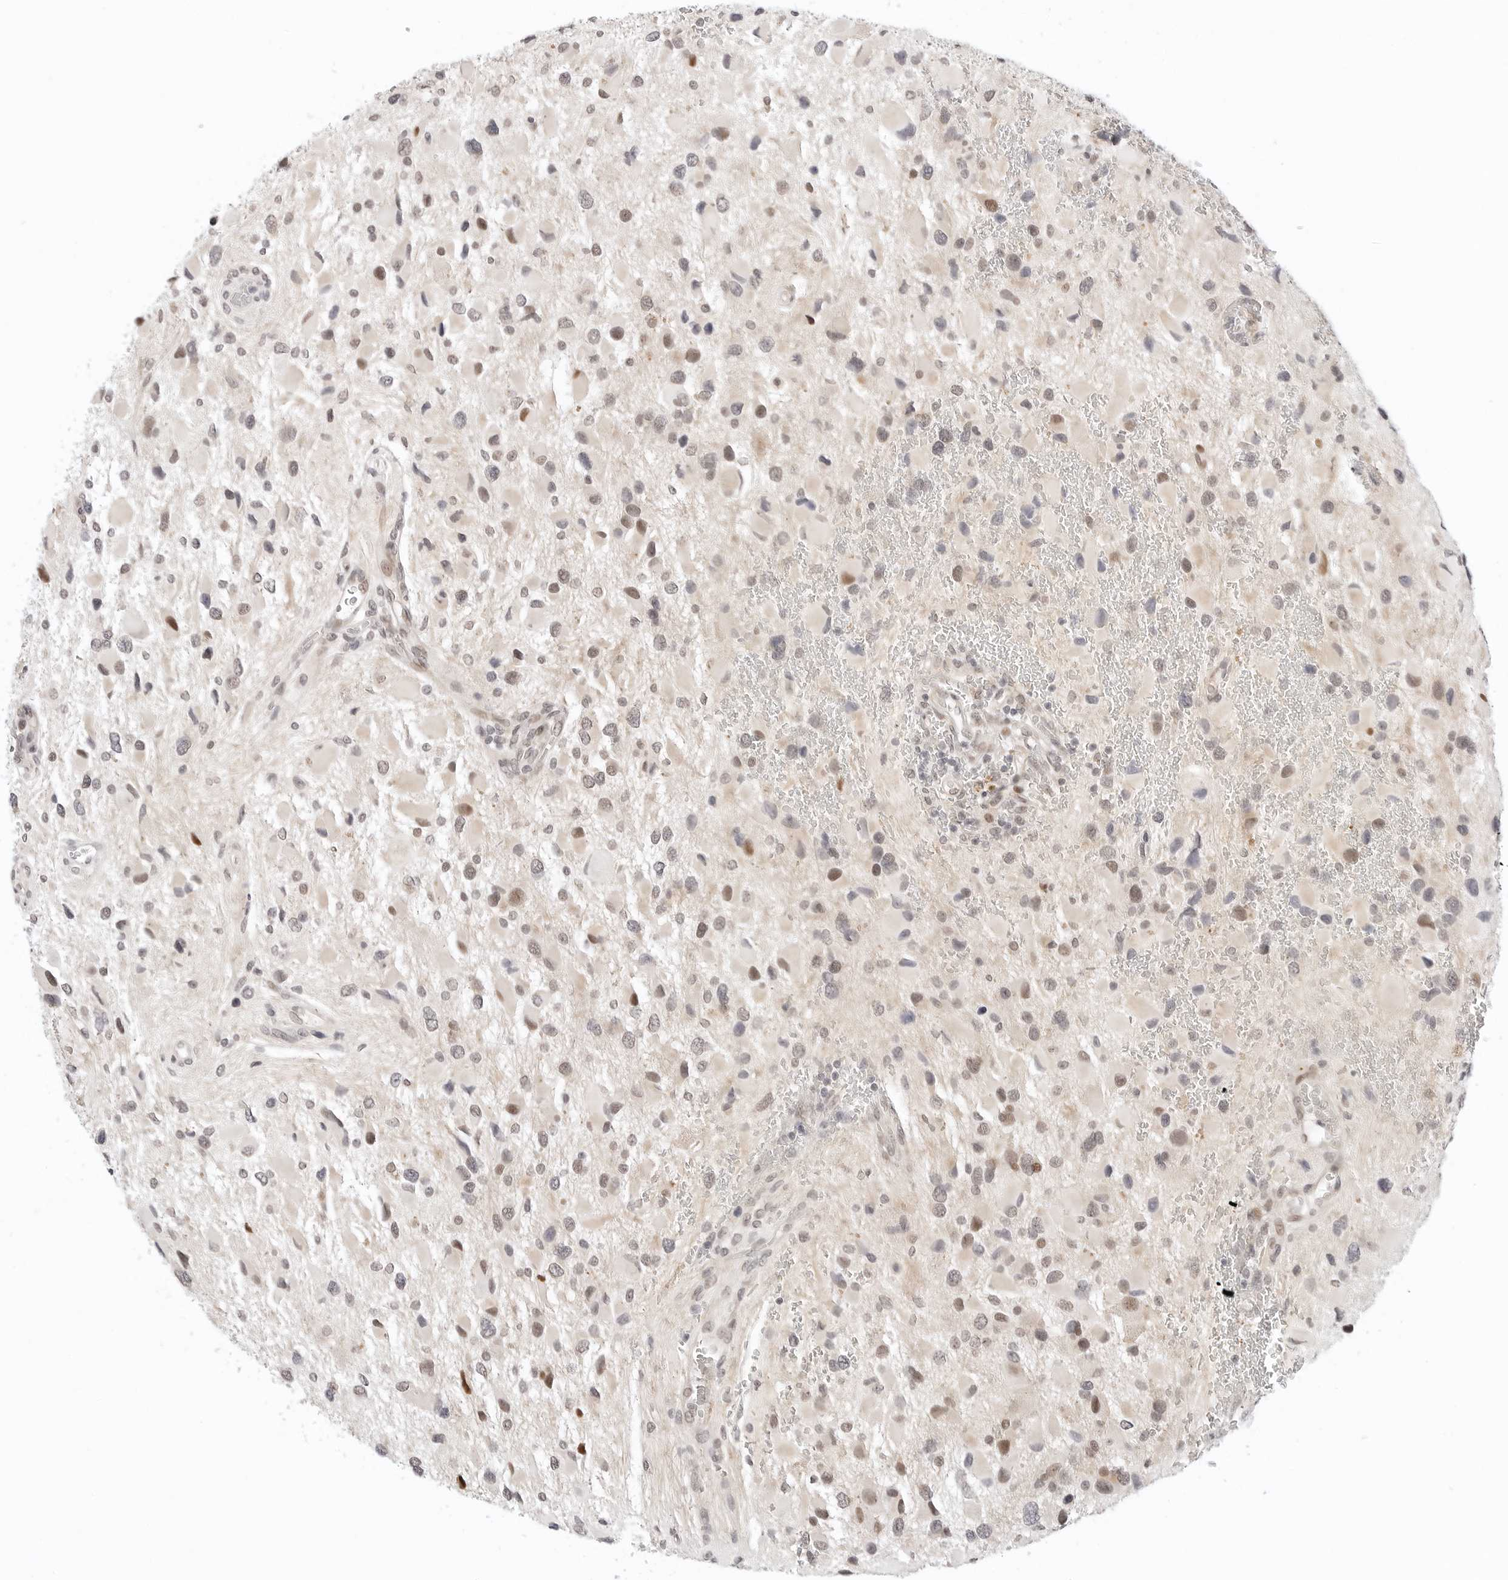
{"staining": {"intensity": "weak", "quantity": ">75%", "location": "nuclear"}, "tissue": "glioma", "cell_type": "Tumor cells", "image_type": "cancer", "snomed": [{"axis": "morphology", "description": "Glioma, malignant, High grade"}, {"axis": "topography", "description": "Brain"}], "caption": "Brown immunohistochemical staining in human high-grade glioma (malignant) shows weak nuclear staining in about >75% of tumor cells. The staining was performed using DAB, with brown indicating positive protein expression. Nuclei are stained blue with hematoxylin.", "gene": "TSEN2", "patient": {"sex": "male", "age": 53}}